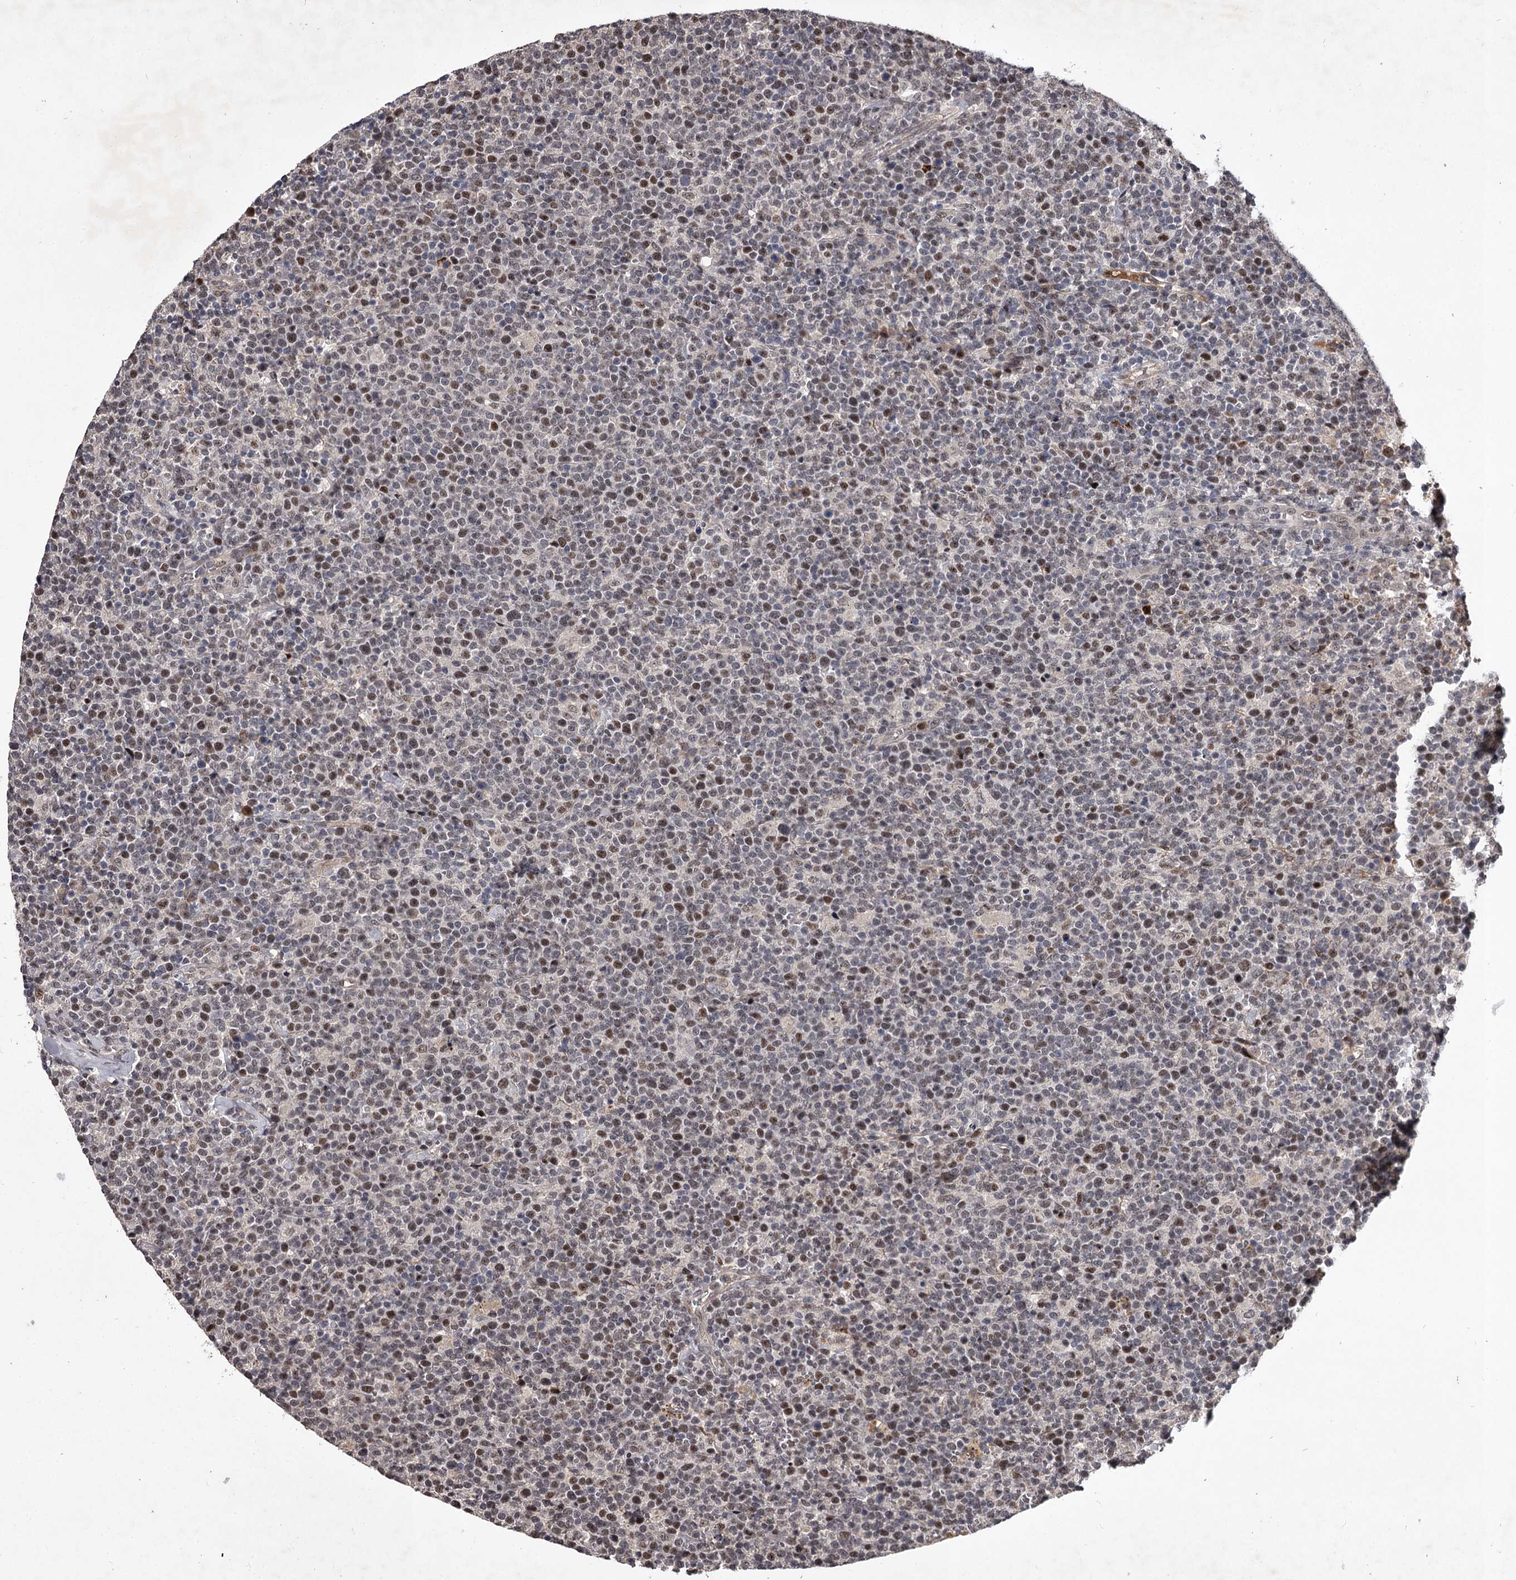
{"staining": {"intensity": "weak", "quantity": "25%-75%", "location": "nuclear"}, "tissue": "lymphoma", "cell_type": "Tumor cells", "image_type": "cancer", "snomed": [{"axis": "morphology", "description": "Malignant lymphoma, non-Hodgkin's type, High grade"}, {"axis": "topography", "description": "Lymph node"}], "caption": "Malignant lymphoma, non-Hodgkin's type (high-grade) stained with IHC shows weak nuclear positivity in approximately 25%-75% of tumor cells.", "gene": "RNF44", "patient": {"sex": "male", "age": 61}}